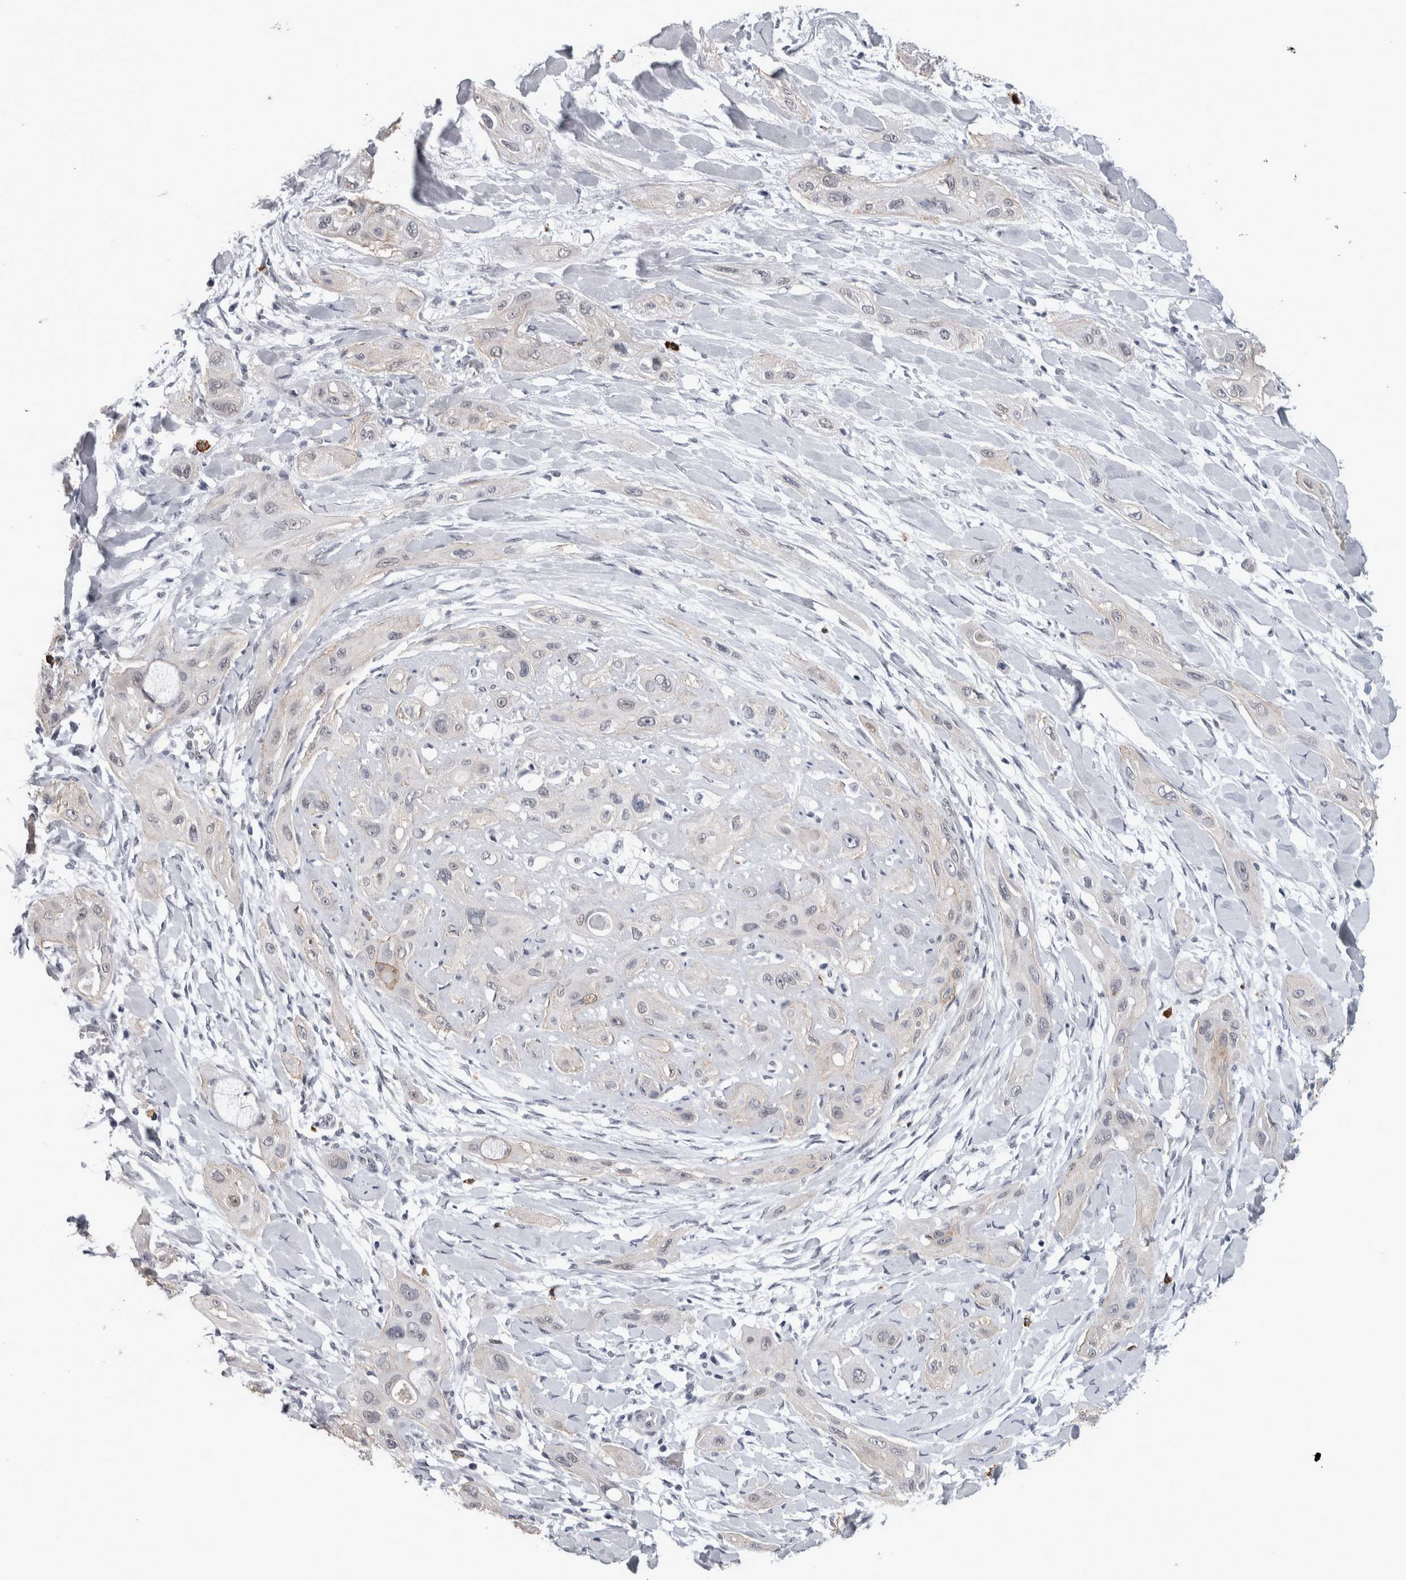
{"staining": {"intensity": "negative", "quantity": "none", "location": "none"}, "tissue": "lung cancer", "cell_type": "Tumor cells", "image_type": "cancer", "snomed": [{"axis": "morphology", "description": "Squamous cell carcinoma, NOS"}, {"axis": "topography", "description": "Lung"}], "caption": "DAB immunohistochemical staining of human lung squamous cell carcinoma demonstrates no significant expression in tumor cells. Nuclei are stained in blue.", "gene": "PEBP4", "patient": {"sex": "female", "age": 47}}